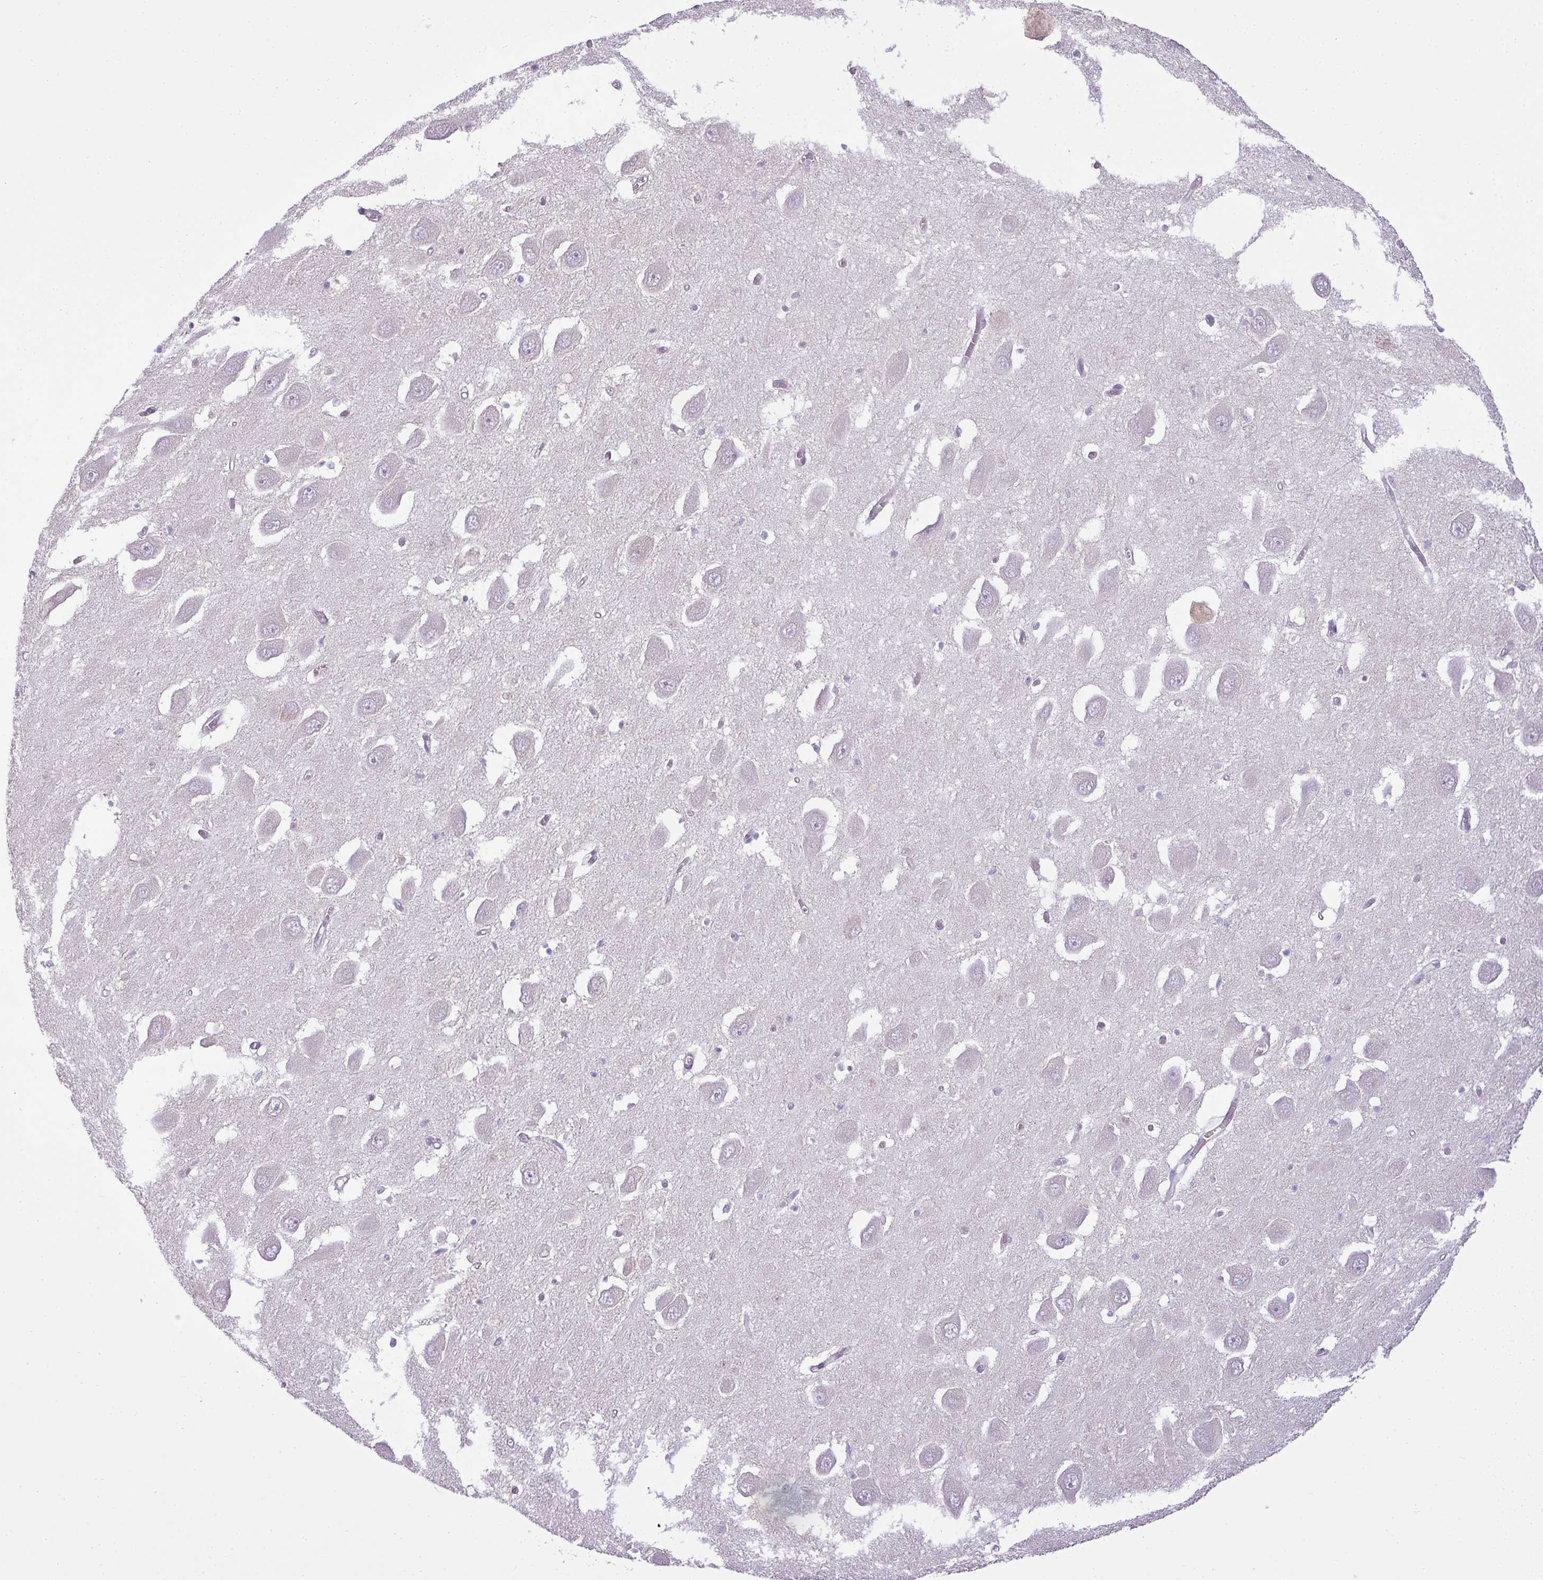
{"staining": {"intensity": "negative", "quantity": "none", "location": "none"}, "tissue": "hippocampus", "cell_type": "Glial cells", "image_type": "normal", "snomed": [{"axis": "morphology", "description": "Normal tissue, NOS"}, {"axis": "topography", "description": "Hippocampus"}], "caption": "DAB (3,3'-diaminobenzidine) immunohistochemical staining of unremarkable human hippocampus exhibits no significant positivity in glial cells.", "gene": "HOXC13", "patient": {"sex": "male", "age": 70}}